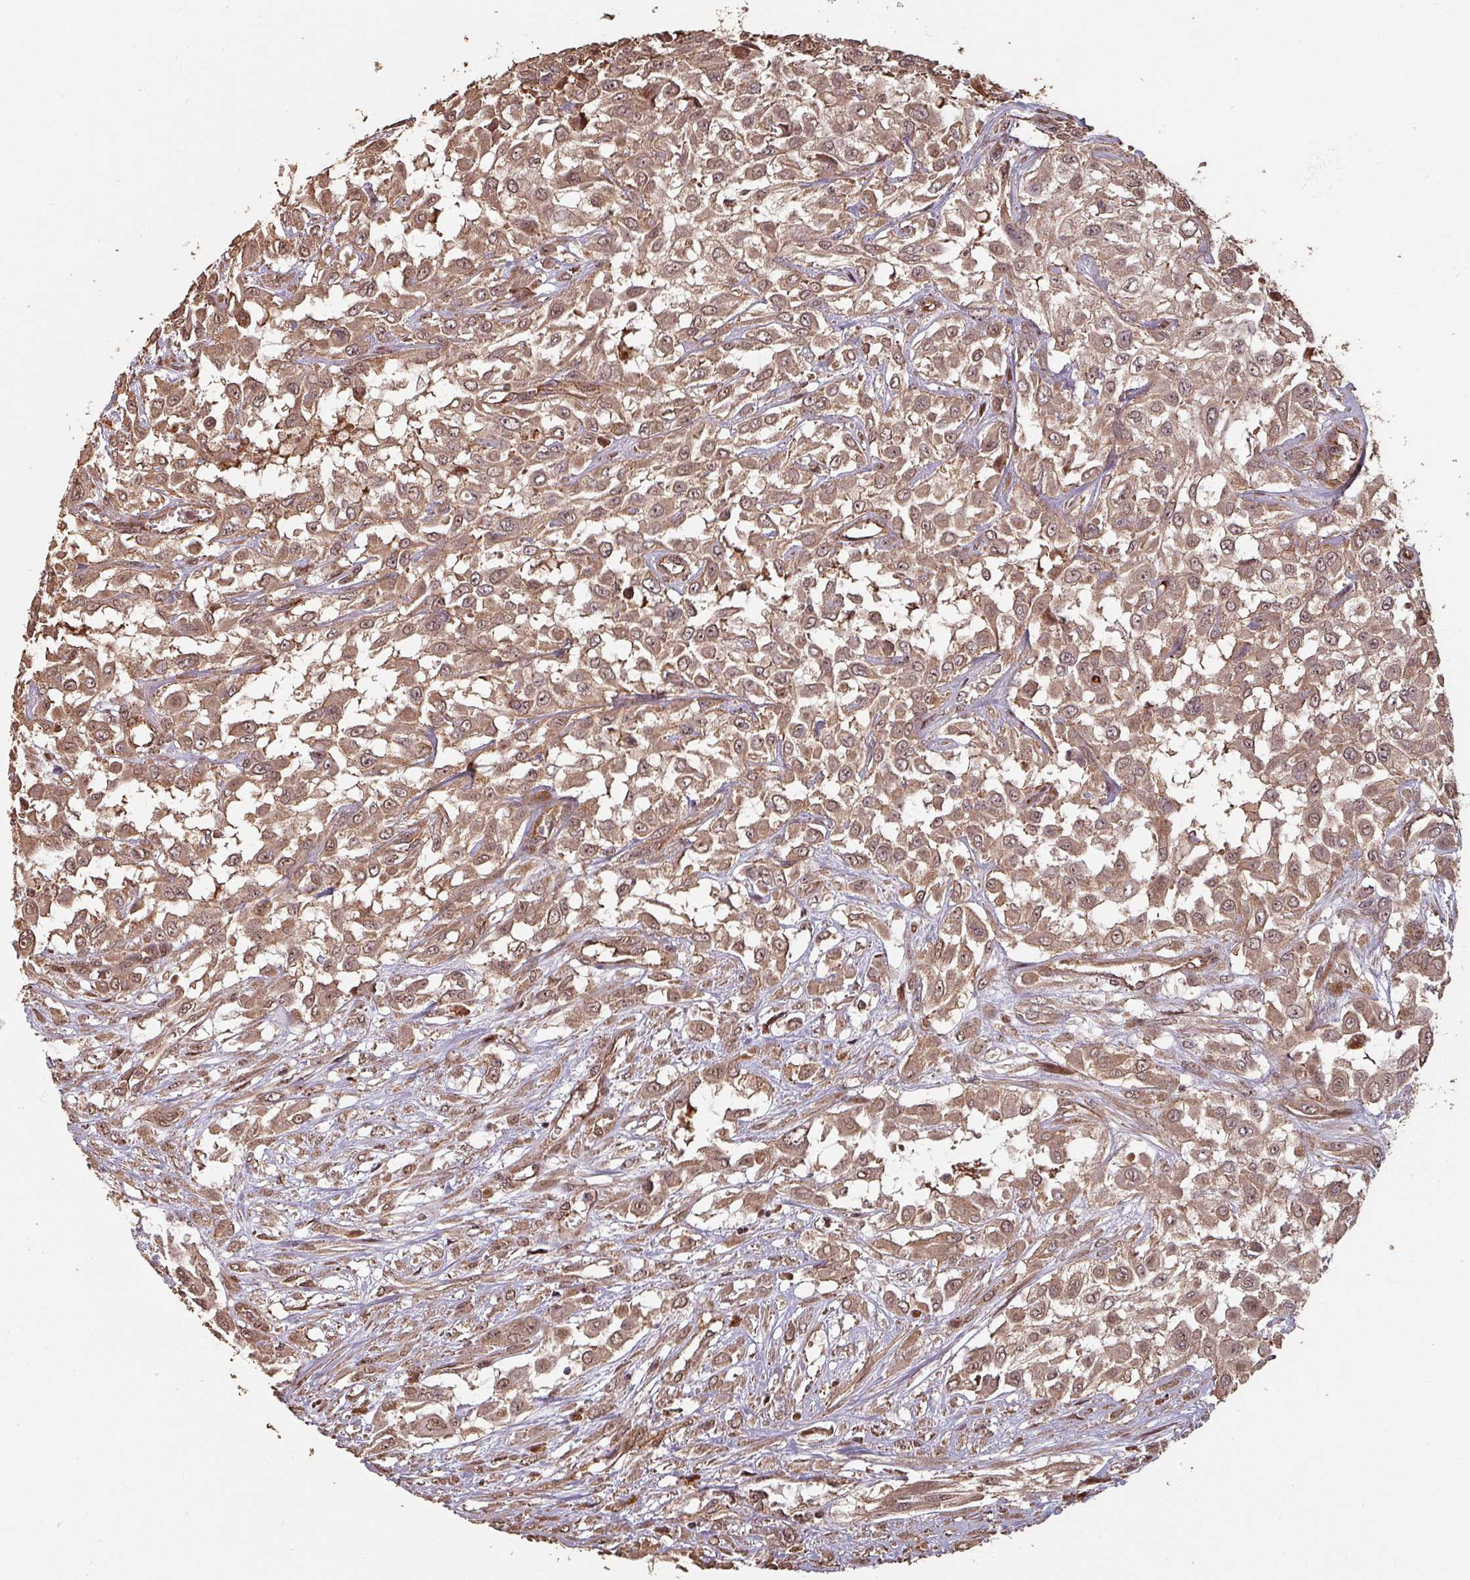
{"staining": {"intensity": "moderate", "quantity": ">75%", "location": "cytoplasmic/membranous,nuclear"}, "tissue": "urothelial cancer", "cell_type": "Tumor cells", "image_type": "cancer", "snomed": [{"axis": "morphology", "description": "Urothelial carcinoma, High grade"}, {"axis": "topography", "description": "Urinary bladder"}], "caption": "A brown stain shows moderate cytoplasmic/membranous and nuclear positivity of a protein in high-grade urothelial carcinoma tumor cells.", "gene": "EID1", "patient": {"sex": "male", "age": 57}}